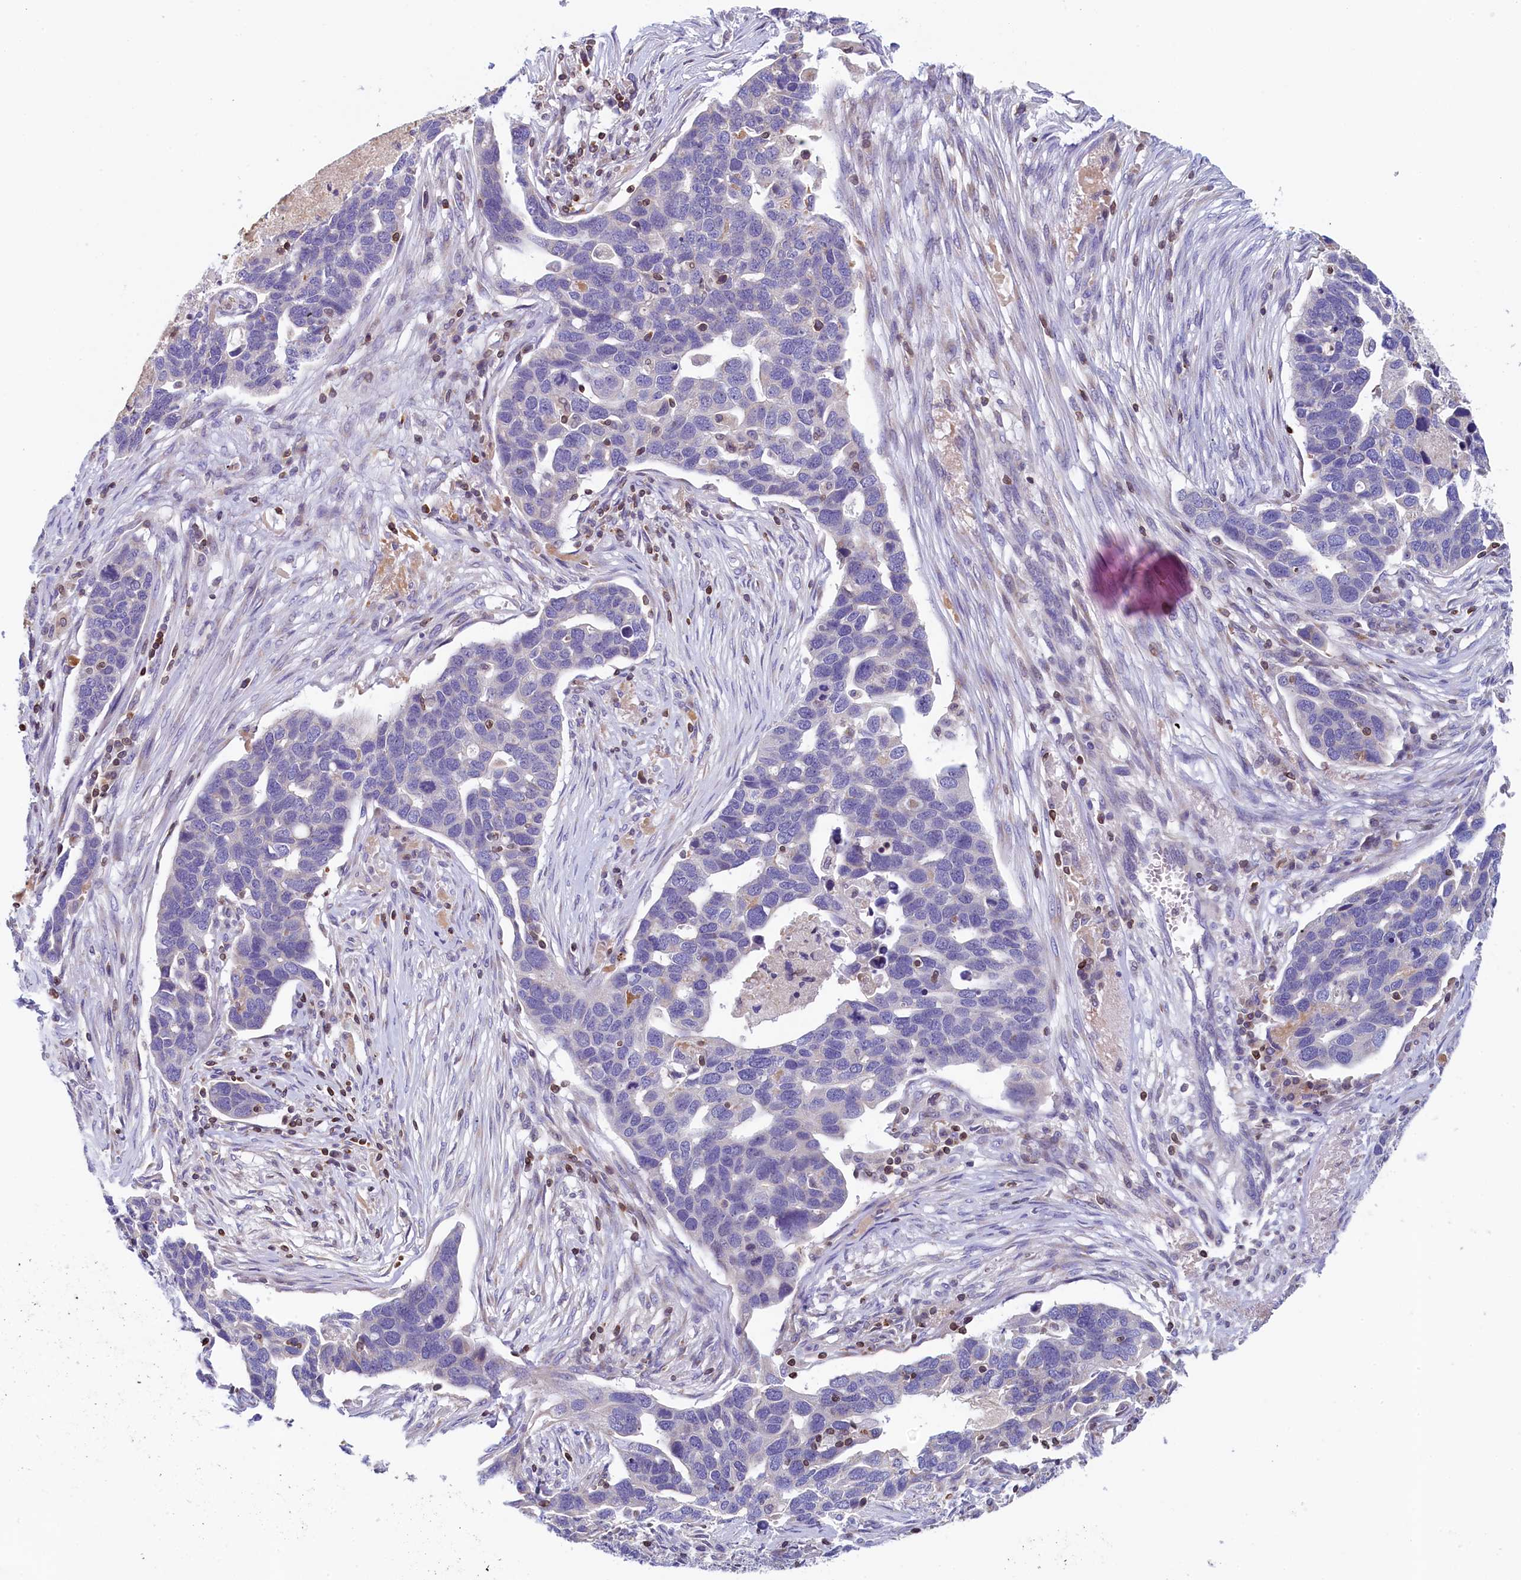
{"staining": {"intensity": "negative", "quantity": "none", "location": "none"}, "tissue": "ovarian cancer", "cell_type": "Tumor cells", "image_type": "cancer", "snomed": [{"axis": "morphology", "description": "Cystadenocarcinoma, serous, NOS"}, {"axis": "topography", "description": "Ovary"}], "caption": "Immunohistochemistry of ovarian serous cystadenocarcinoma reveals no positivity in tumor cells. Brightfield microscopy of immunohistochemistry stained with DAB (brown) and hematoxylin (blue), captured at high magnification.", "gene": "TRAF3IP3", "patient": {"sex": "female", "age": 54}}